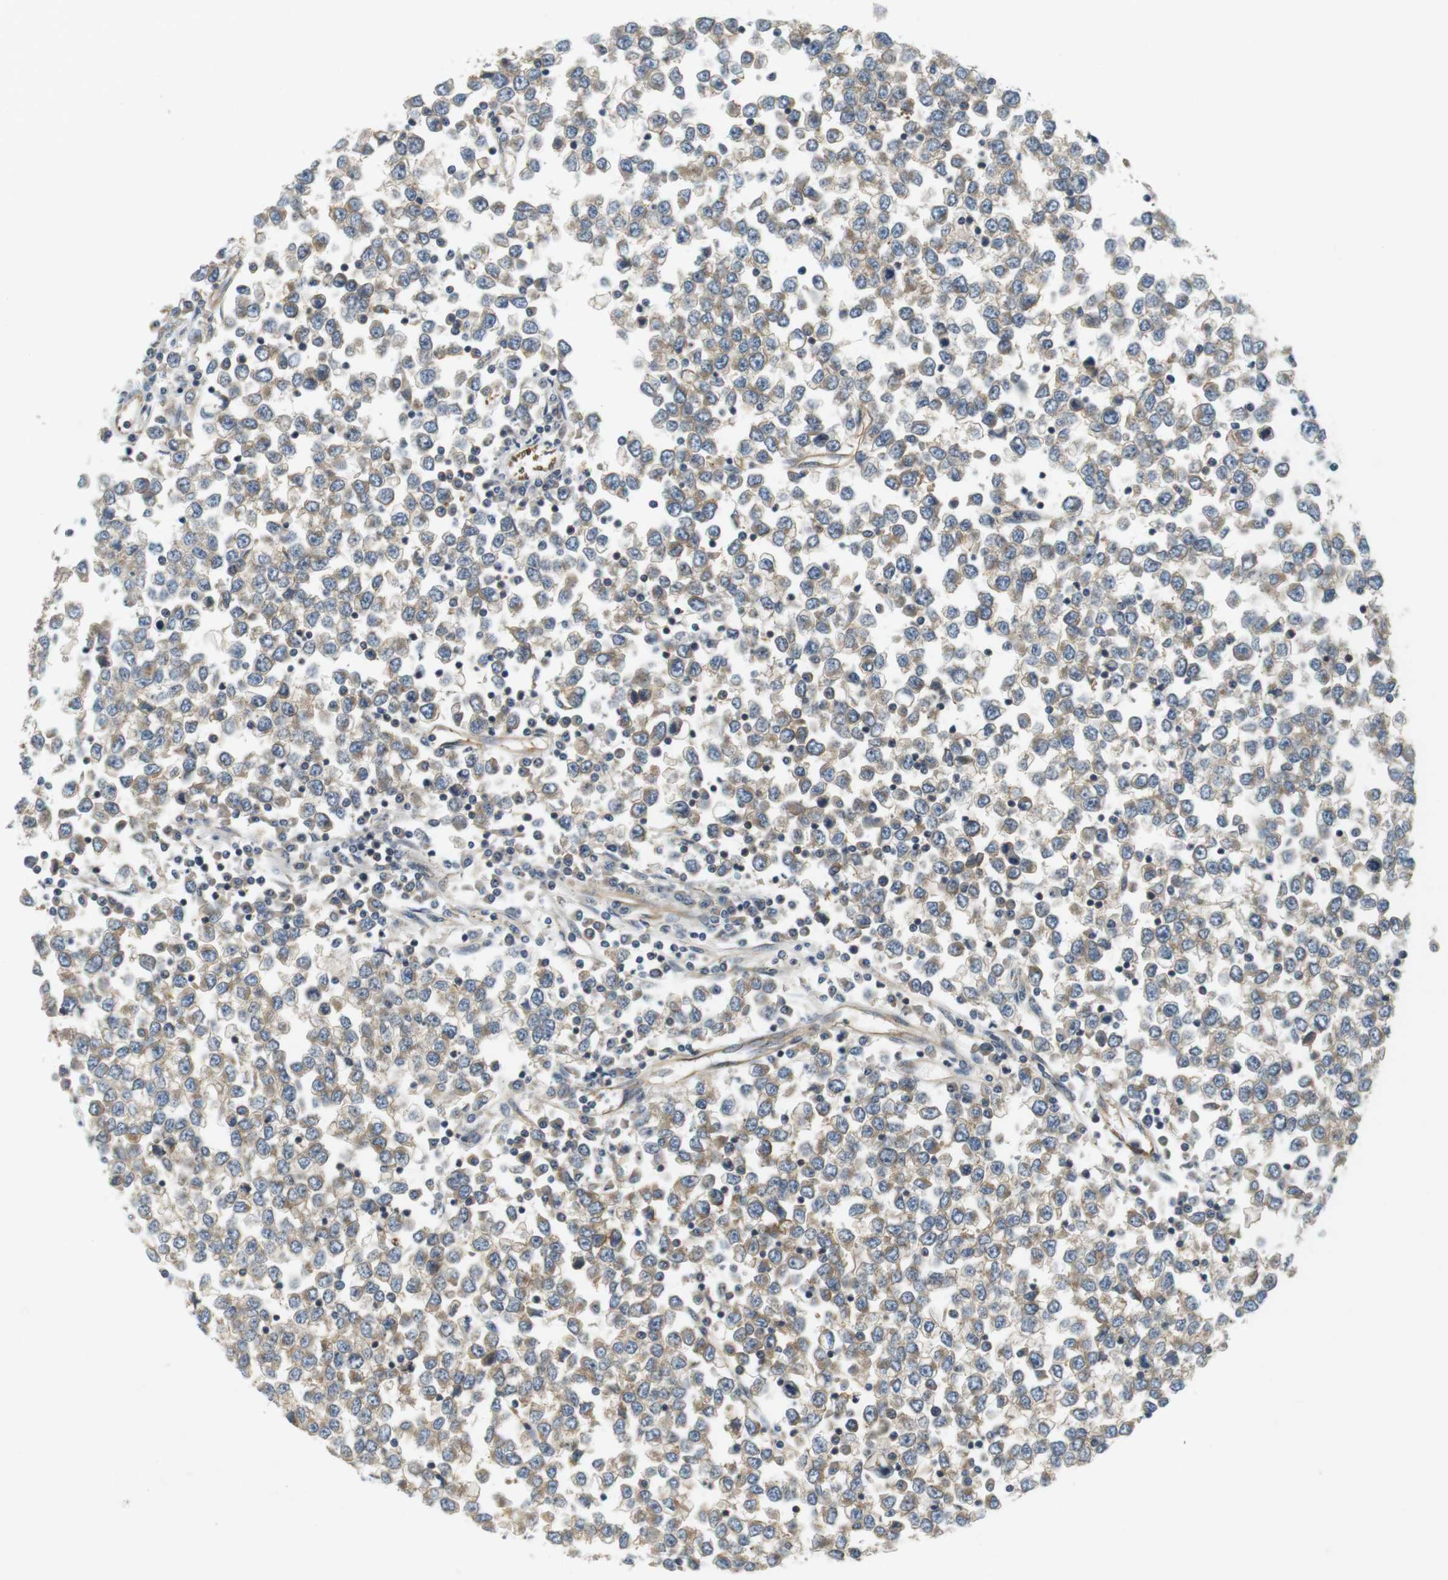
{"staining": {"intensity": "negative", "quantity": "none", "location": "none"}, "tissue": "testis cancer", "cell_type": "Tumor cells", "image_type": "cancer", "snomed": [{"axis": "morphology", "description": "Seminoma, NOS"}, {"axis": "topography", "description": "Testis"}], "caption": "Tumor cells show no significant protein expression in testis cancer (seminoma). The staining is performed using DAB (3,3'-diaminobenzidine) brown chromogen with nuclei counter-stained in using hematoxylin.", "gene": "SH3GLB1", "patient": {"sex": "male", "age": 65}}